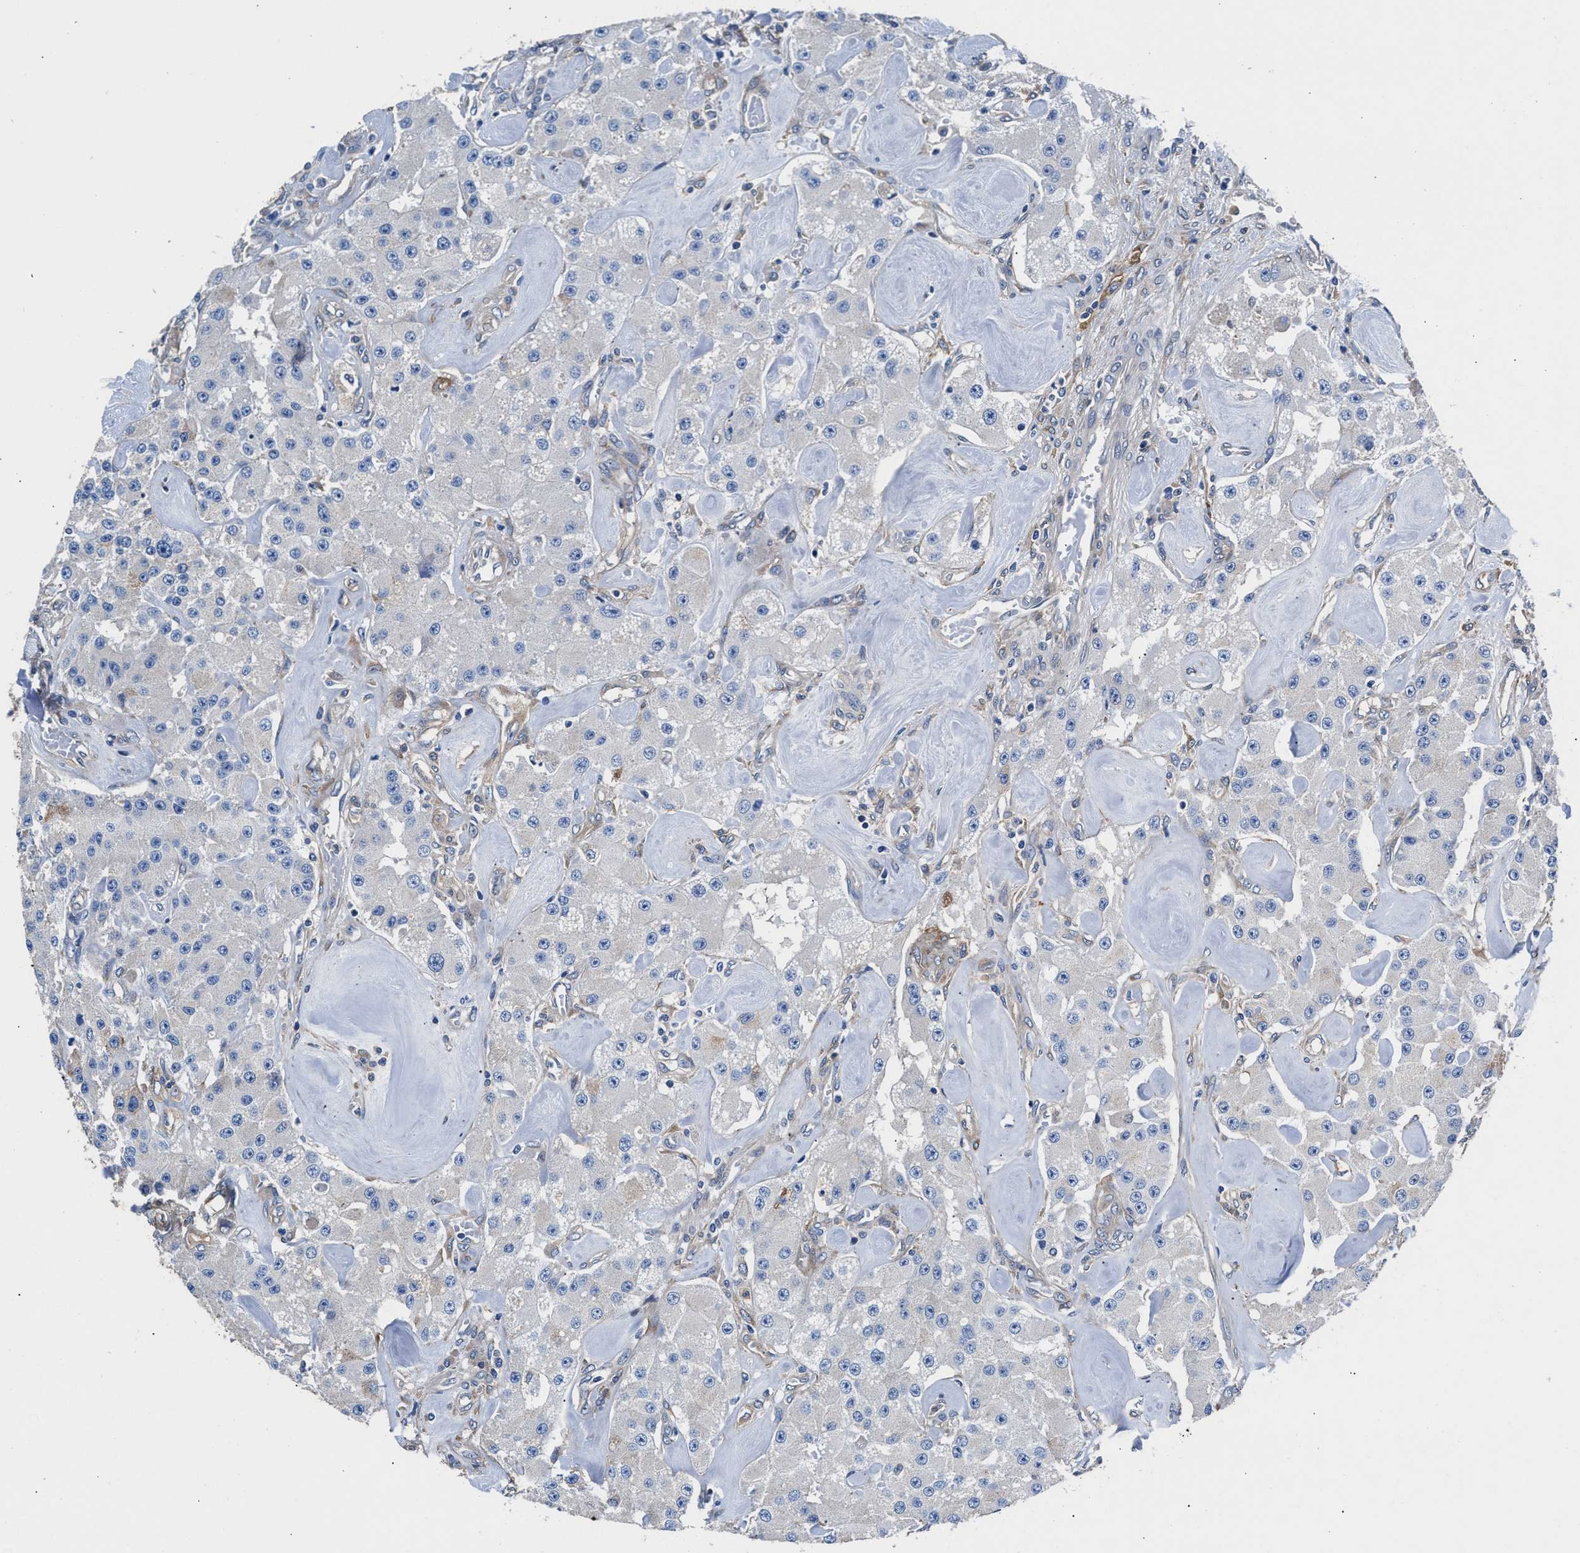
{"staining": {"intensity": "negative", "quantity": "none", "location": "none"}, "tissue": "carcinoid", "cell_type": "Tumor cells", "image_type": "cancer", "snomed": [{"axis": "morphology", "description": "Carcinoid, malignant, NOS"}, {"axis": "topography", "description": "Pancreas"}], "caption": "This is an IHC photomicrograph of human carcinoid (malignant). There is no positivity in tumor cells.", "gene": "SH3GL1", "patient": {"sex": "male", "age": 41}}